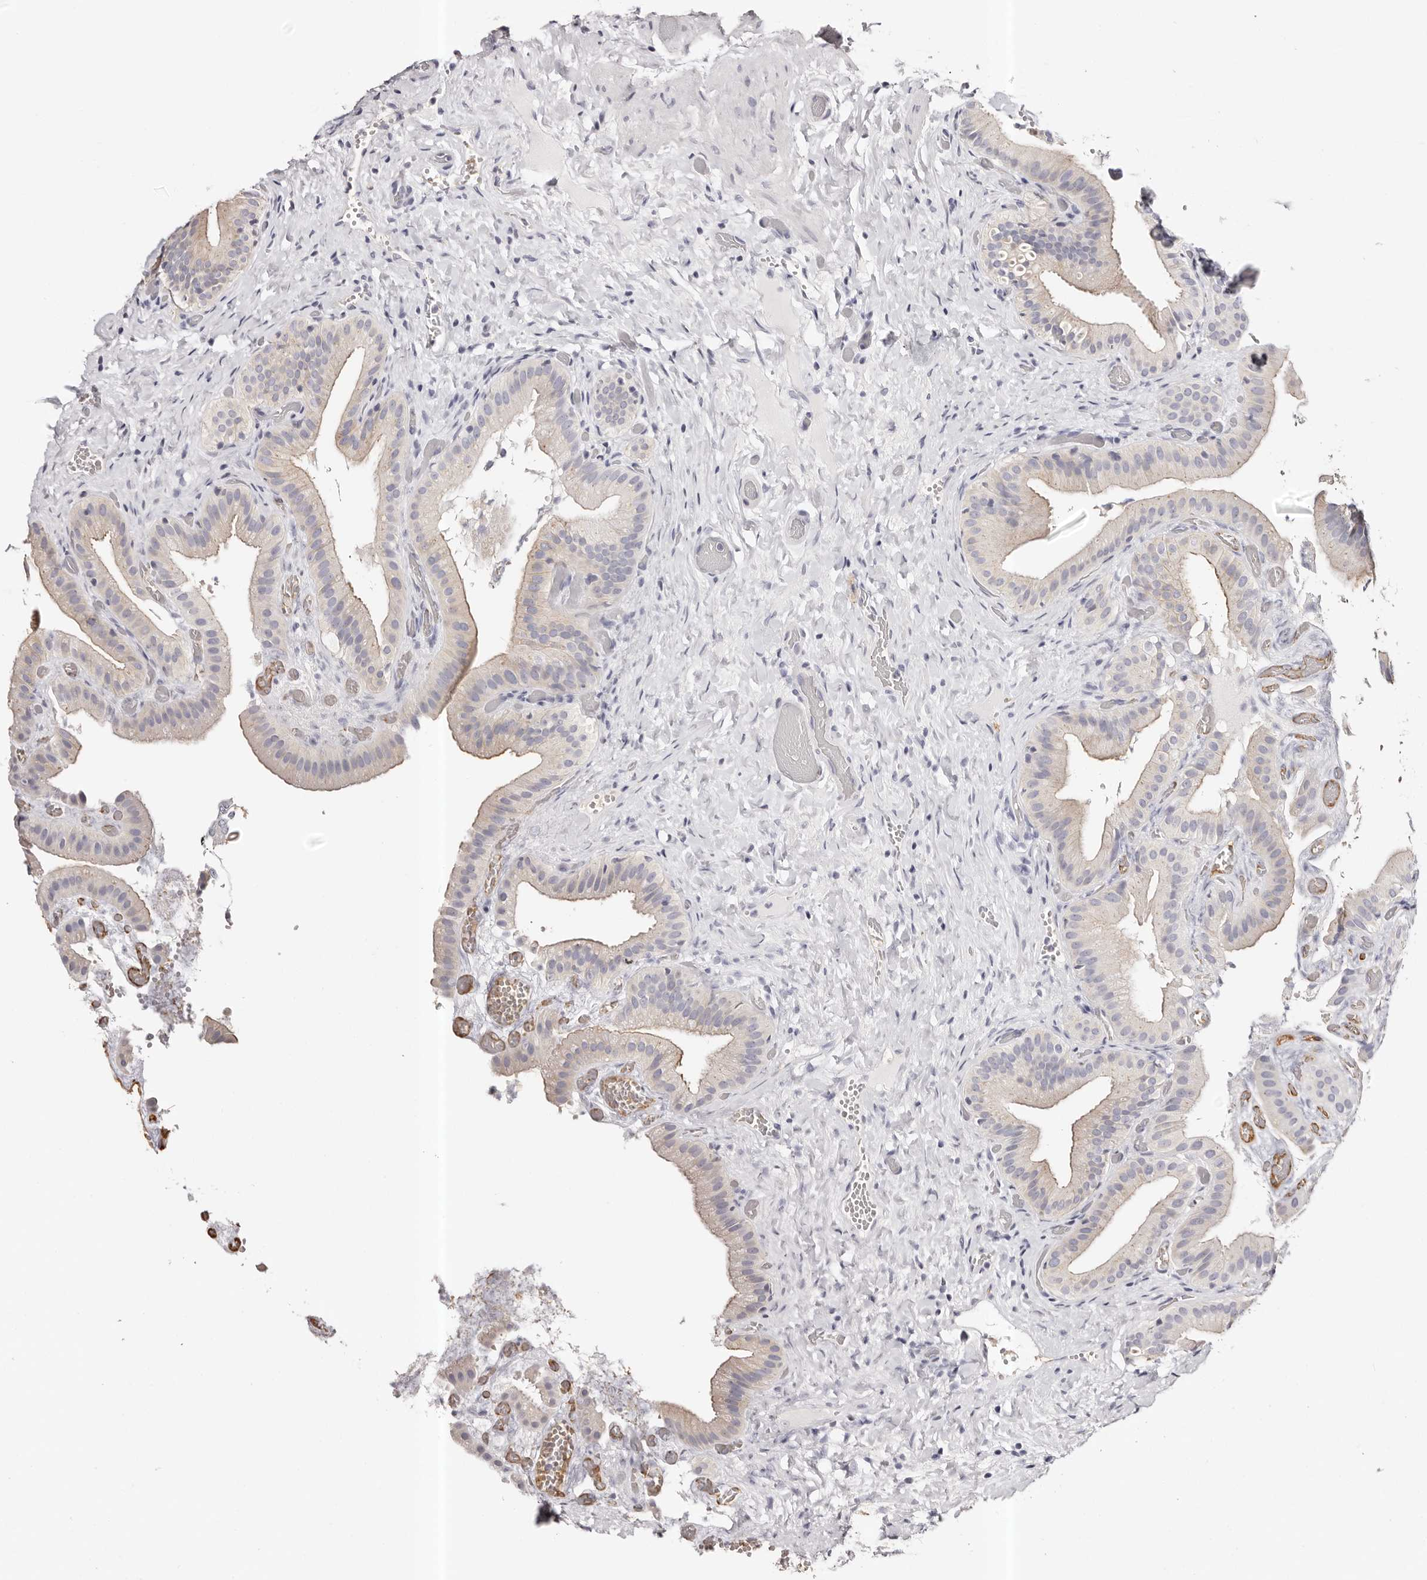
{"staining": {"intensity": "moderate", "quantity": "<25%", "location": "cytoplasmic/membranous"}, "tissue": "gallbladder", "cell_type": "Glandular cells", "image_type": "normal", "snomed": [{"axis": "morphology", "description": "Normal tissue, NOS"}, {"axis": "topography", "description": "Gallbladder"}], "caption": "Immunohistochemistry staining of normal gallbladder, which exhibits low levels of moderate cytoplasmic/membranous staining in about <25% of glandular cells indicating moderate cytoplasmic/membranous protein staining. The staining was performed using DAB (brown) for protein detection and nuclei were counterstained in hematoxylin (blue).", "gene": "ROM1", "patient": {"sex": "female", "age": 64}}